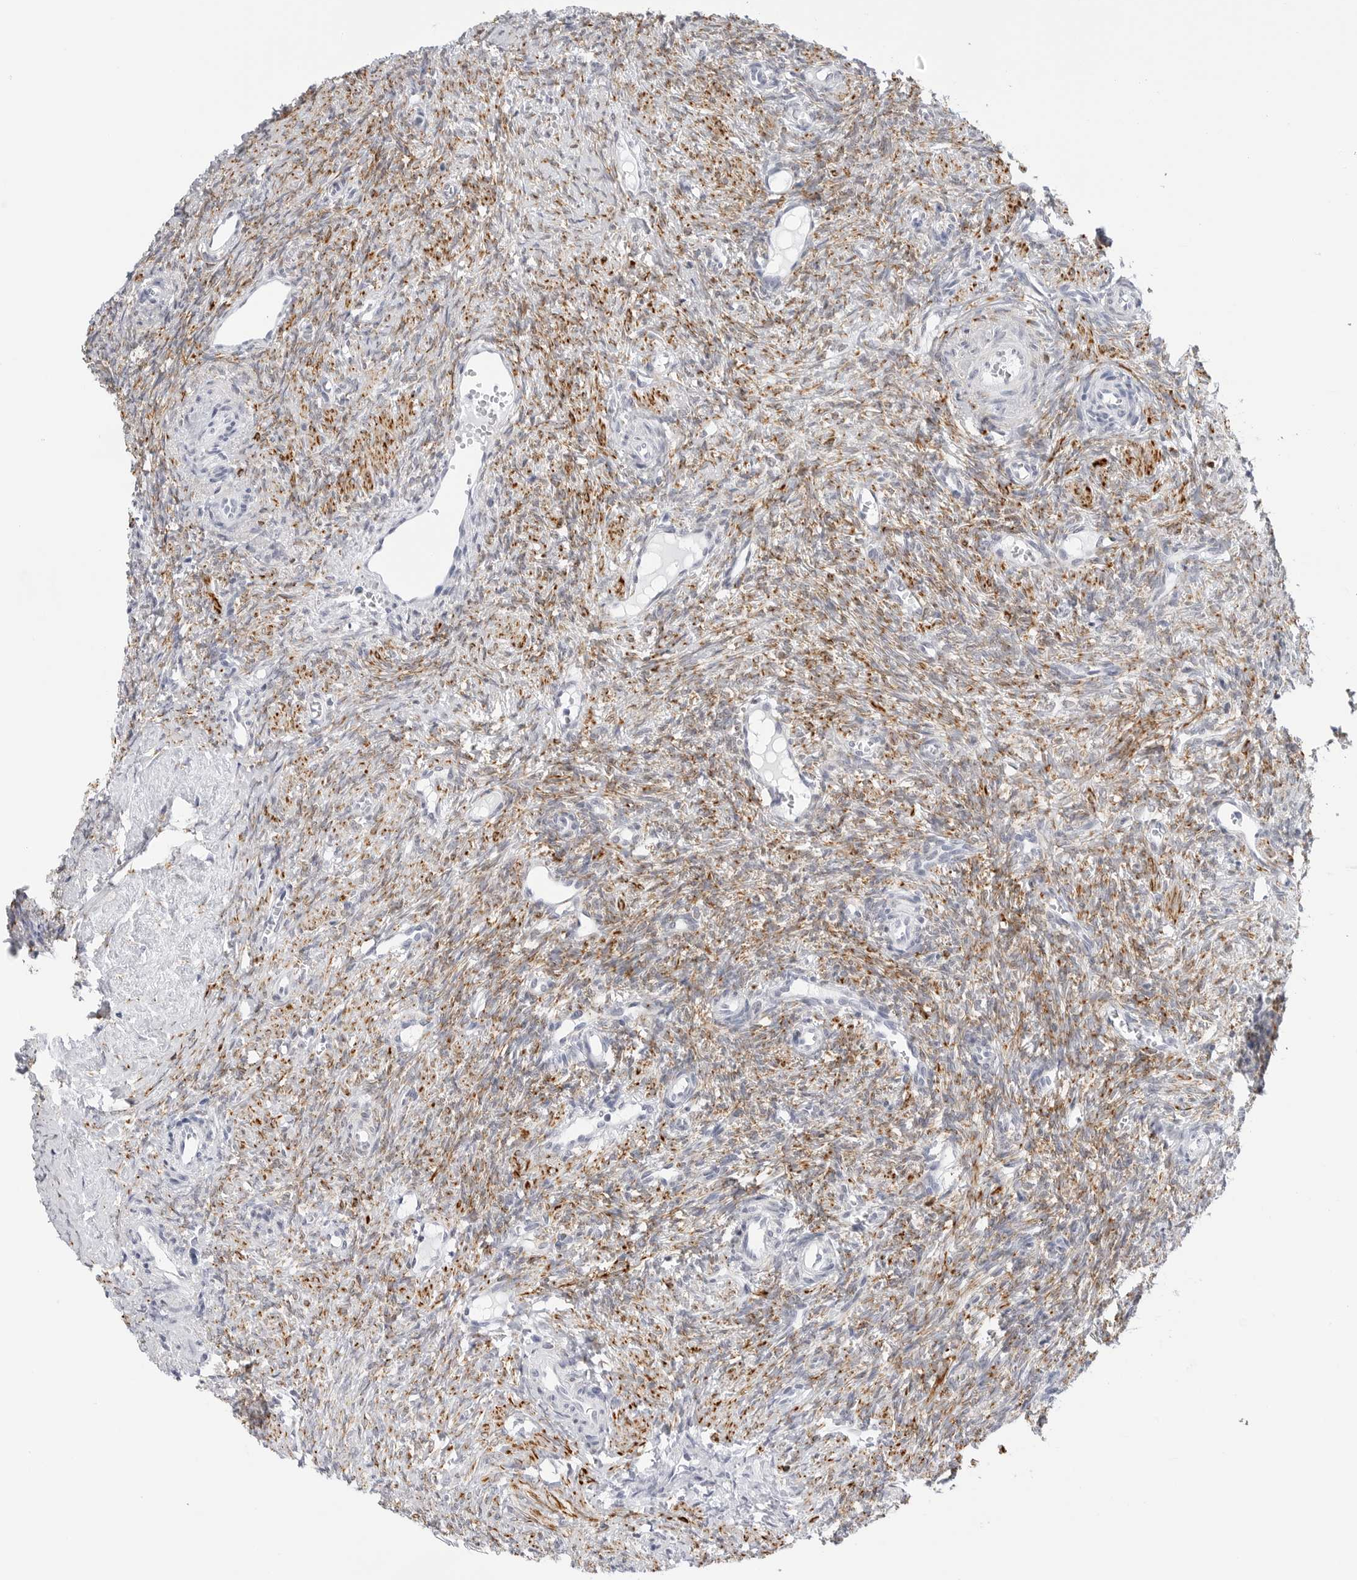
{"staining": {"intensity": "moderate", "quantity": "25%-75%", "location": "cytoplasmic/membranous"}, "tissue": "ovary", "cell_type": "Ovarian stroma cells", "image_type": "normal", "snomed": [{"axis": "morphology", "description": "Normal tissue, NOS"}, {"axis": "topography", "description": "Ovary"}], "caption": "The image displays a brown stain indicating the presence of a protein in the cytoplasmic/membranous of ovarian stroma cells in ovary.", "gene": "HSPB7", "patient": {"sex": "female", "age": 41}}